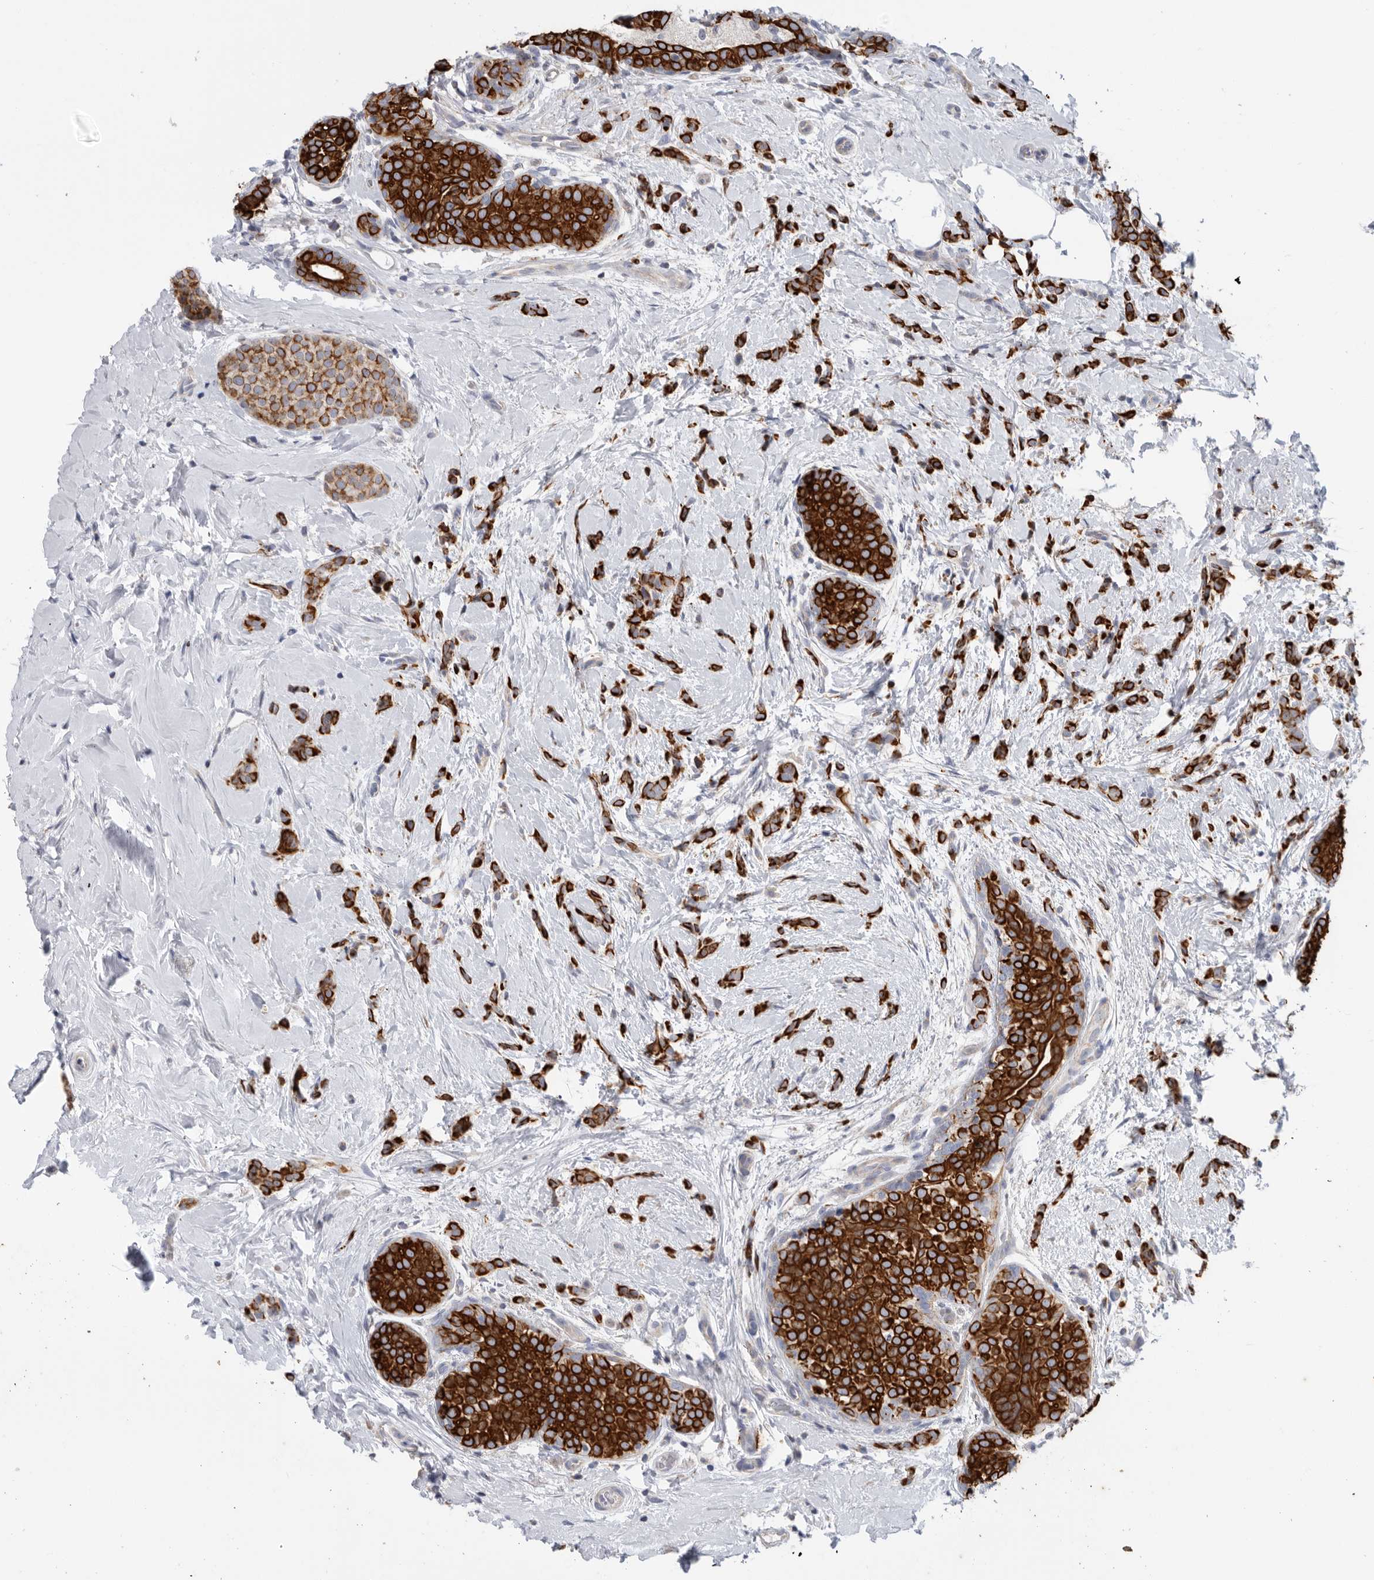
{"staining": {"intensity": "strong", "quantity": ">75%", "location": "cytoplasmic/membranous"}, "tissue": "breast cancer", "cell_type": "Tumor cells", "image_type": "cancer", "snomed": [{"axis": "morphology", "description": "Lobular carcinoma, in situ"}, {"axis": "morphology", "description": "Lobular carcinoma"}, {"axis": "topography", "description": "Breast"}], "caption": "A micrograph of human lobular carcinoma (breast) stained for a protein shows strong cytoplasmic/membranous brown staining in tumor cells.", "gene": "MTFR1L", "patient": {"sex": "female", "age": 41}}